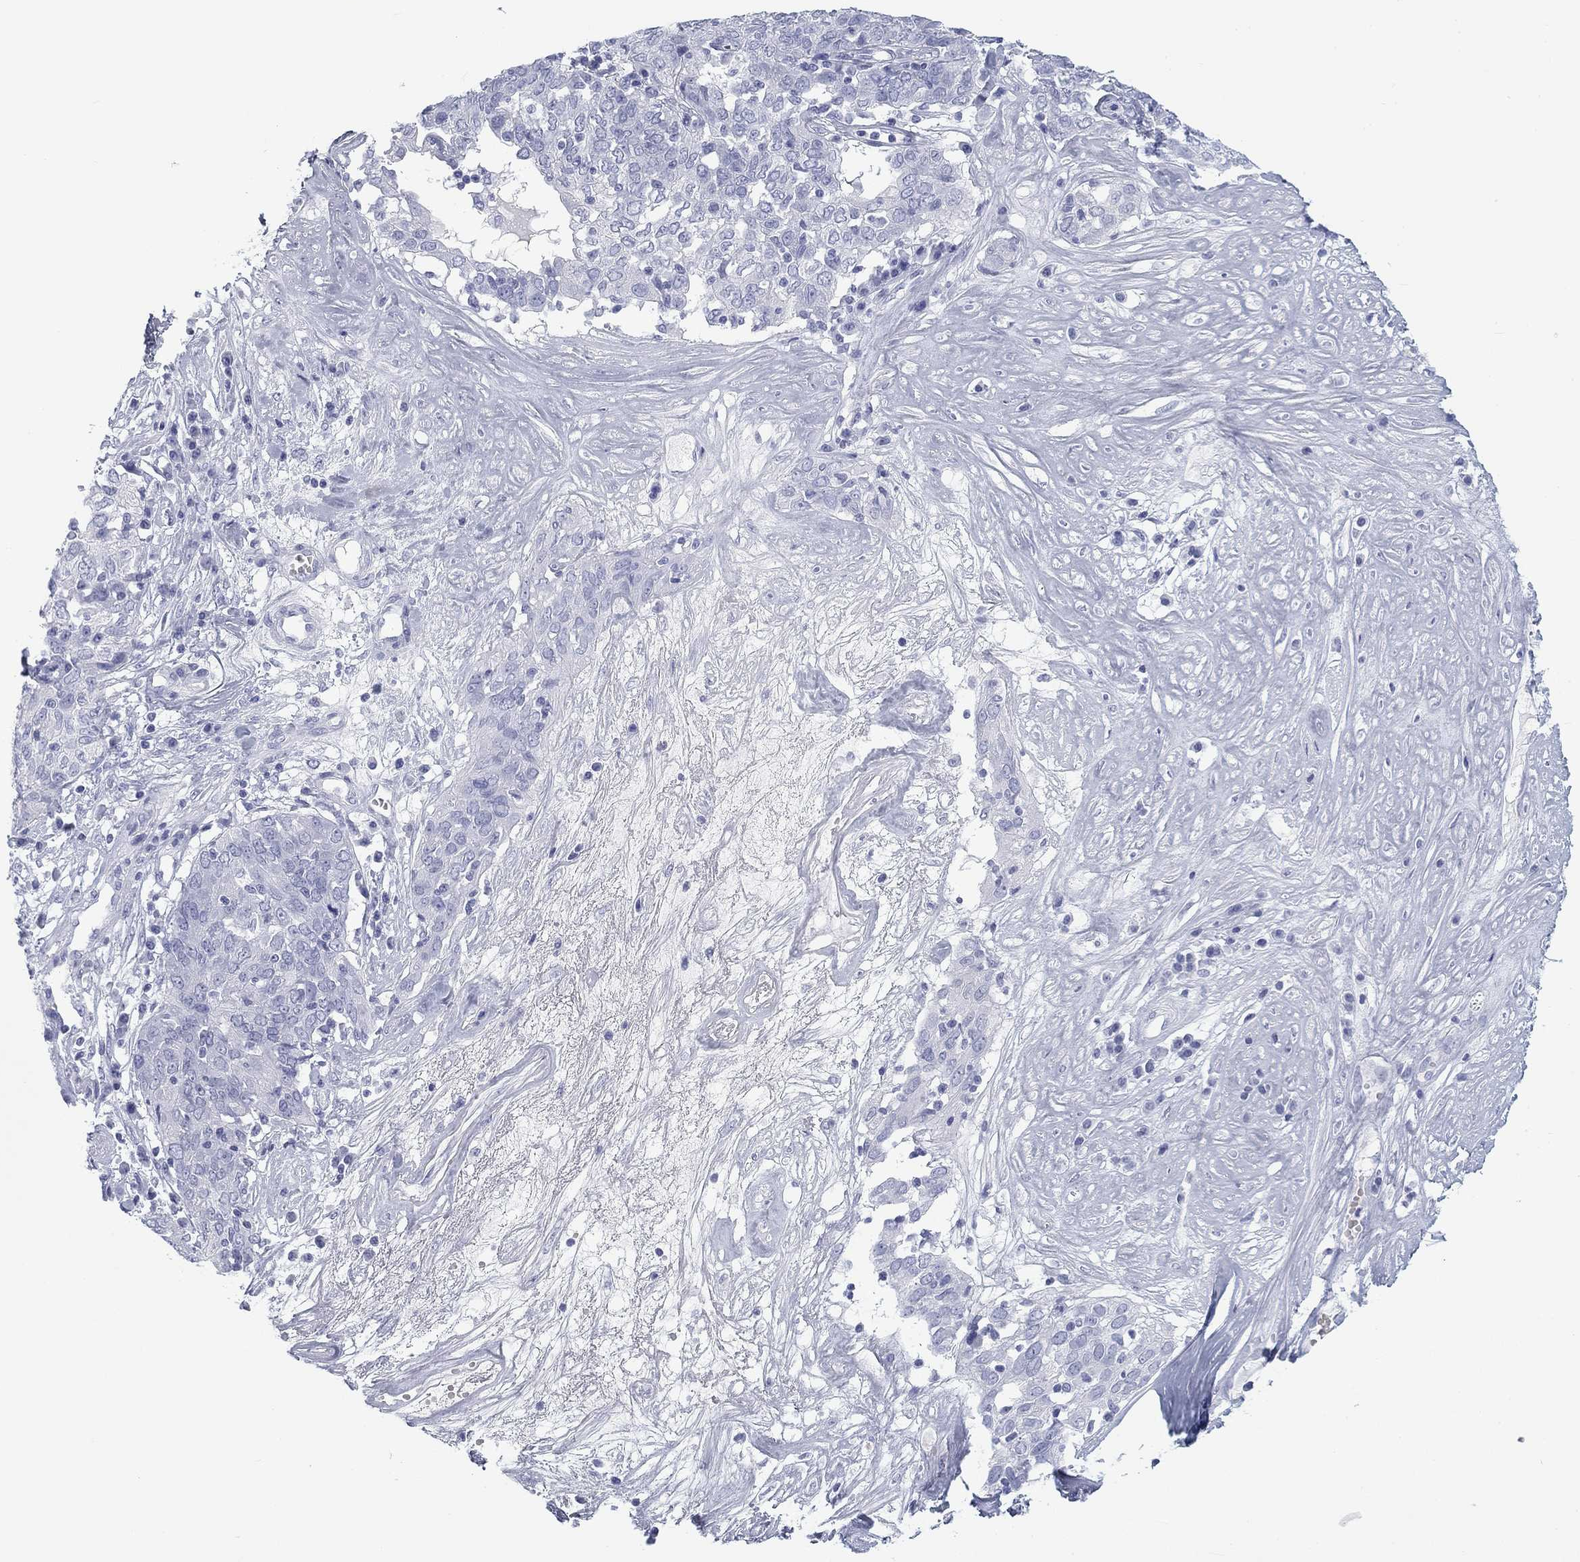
{"staining": {"intensity": "negative", "quantity": "none", "location": "none"}, "tissue": "ovarian cancer", "cell_type": "Tumor cells", "image_type": "cancer", "snomed": [{"axis": "morphology", "description": "Carcinoma, endometroid"}, {"axis": "topography", "description": "Ovary"}], "caption": "Tumor cells show no significant protein expression in ovarian cancer (endometroid carcinoma).", "gene": "CALB1", "patient": {"sex": "female", "age": 50}}